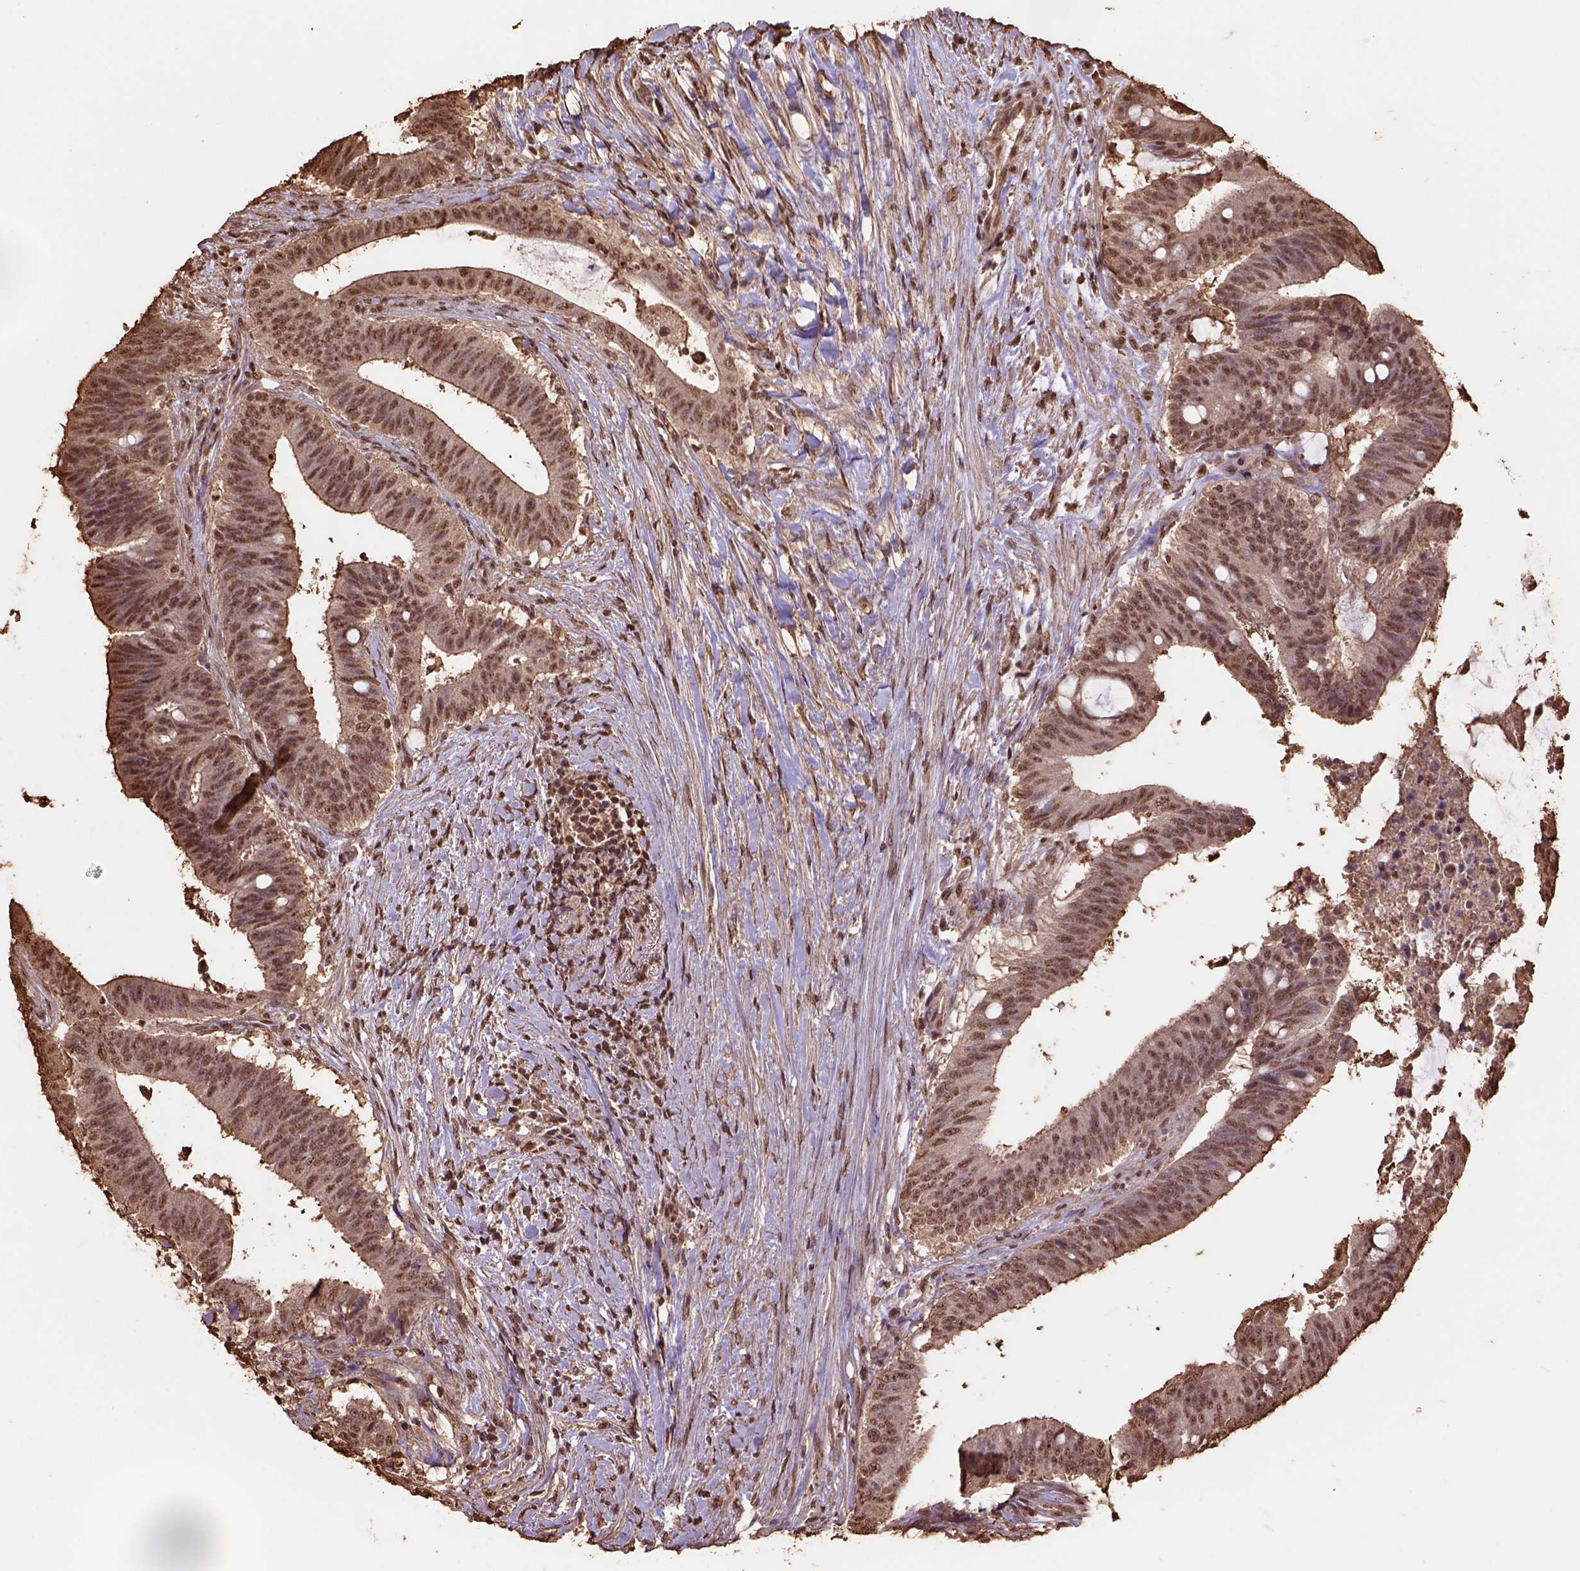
{"staining": {"intensity": "moderate", "quantity": ">75%", "location": "nuclear"}, "tissue": "colorectal cancer", "cell_type": "Tumor cells", "image_type": "cancer", "snomed": [{"axis": "morphology", "description": "Adenocarcinoma, NOS"}, {"axis": "topography", "description": "Colon"}], "caption": "Tumor cells reveal medium levels of moderate nuclear staining in about >75% of cells in human colorectal cancer.", "gene": "CSTF2T", "patient": {"sex": "female", "age": 43}}